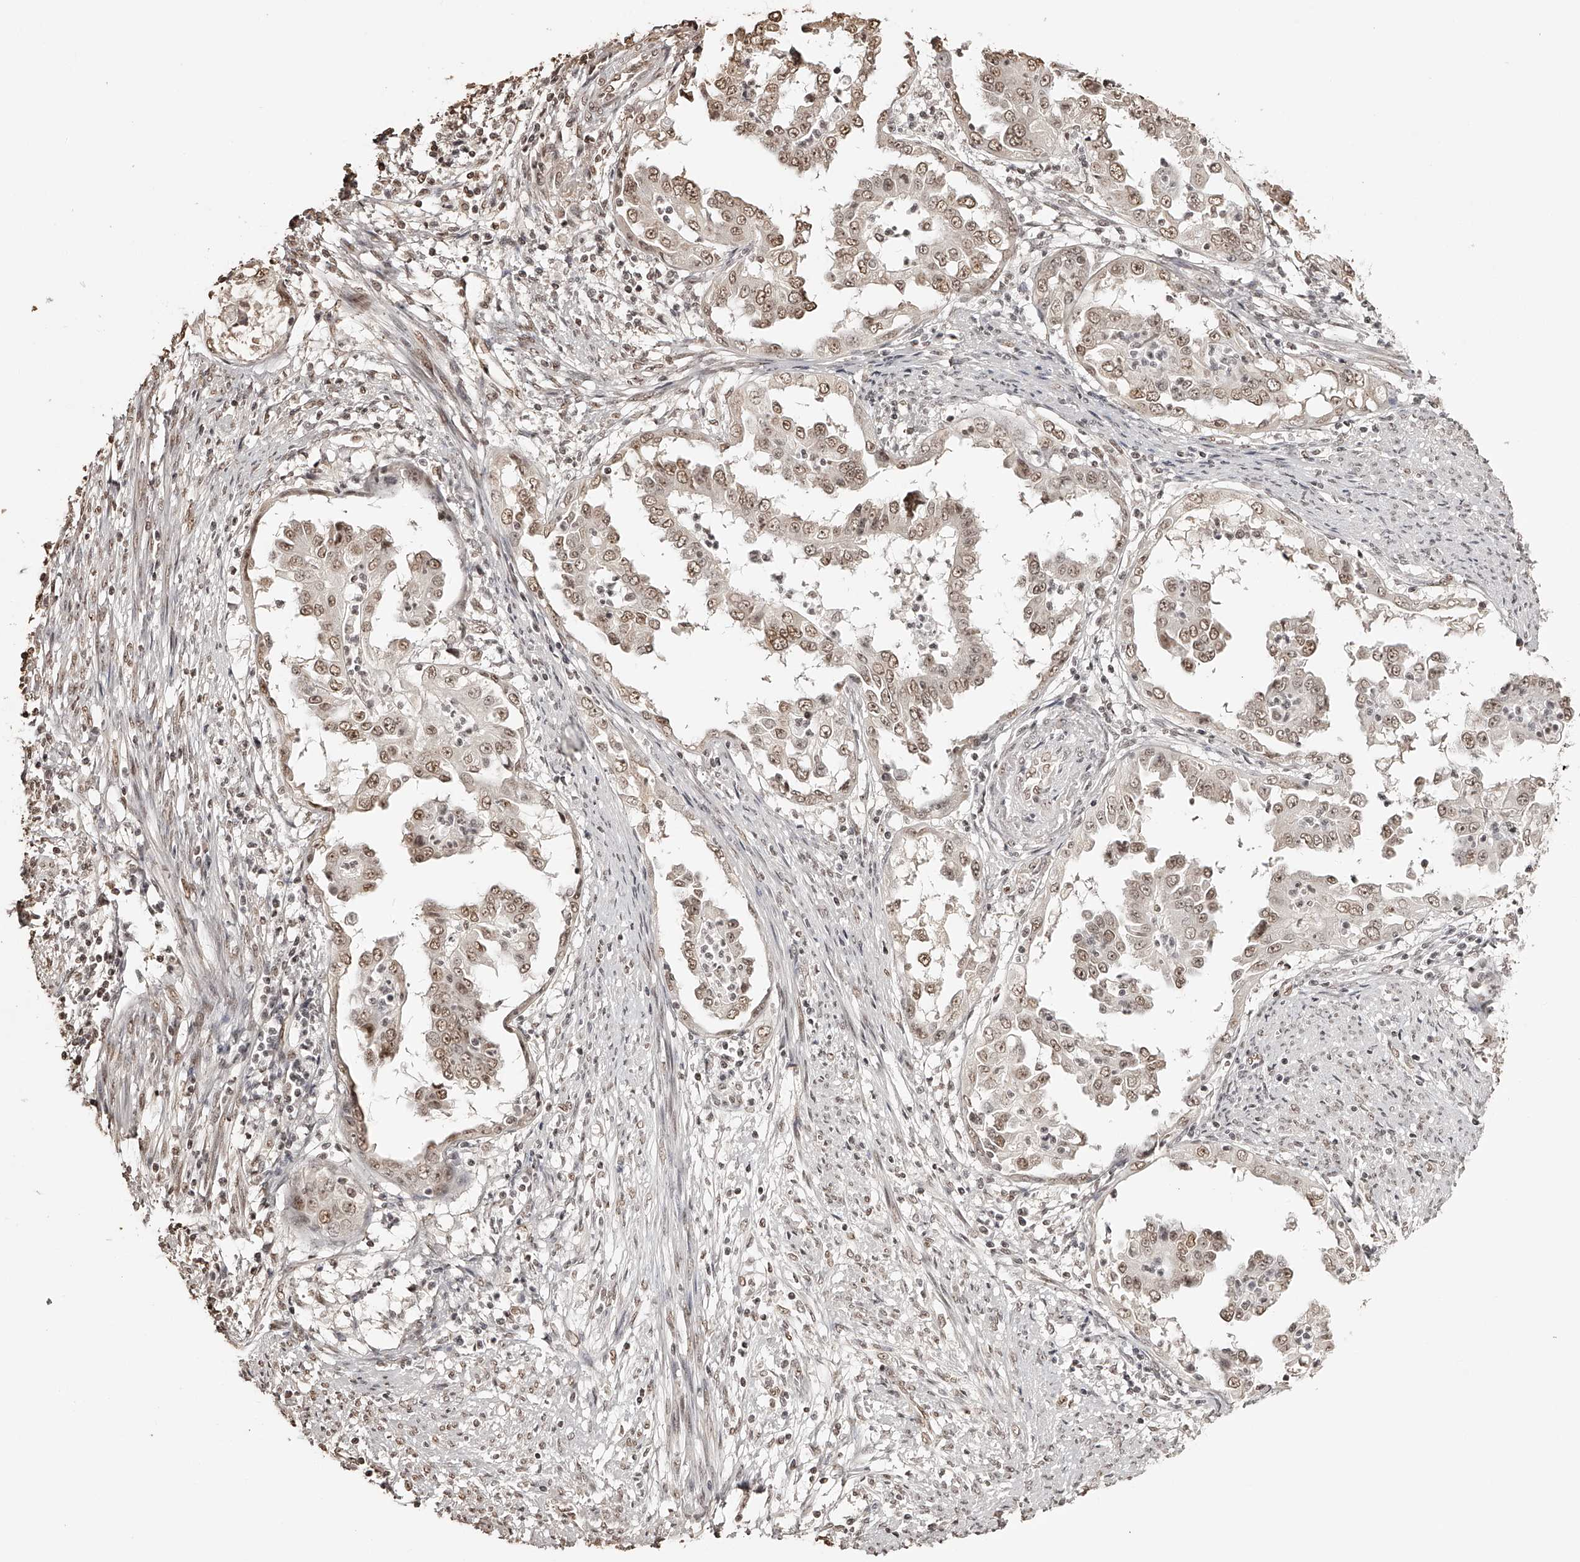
{"staining": {"intensity": "moderate", "quantity": ">75%", "location": "nuclear"}, "tissue": "endometrial cancer", "cell_type": "Tumor cells", "image_type": "cancer", "snomed": [{"axis": "morphology", "description": "Adenocarcinoma, NOS"}, {"axis": "topography", "description": "Endometrium"}], "caption": "The micrograph exhibits a brown stain indicating the presence of a protein in the nuclear of tumor cells in endometrial cancer. Using DAB (3,3'-diaminobenzidine) (brown) and hematoxylin (blue) stains, captured at high magnification using brightfield microscopy.", "gene": "ZNF503", "patient": {"sex": "female", "age": 85}}